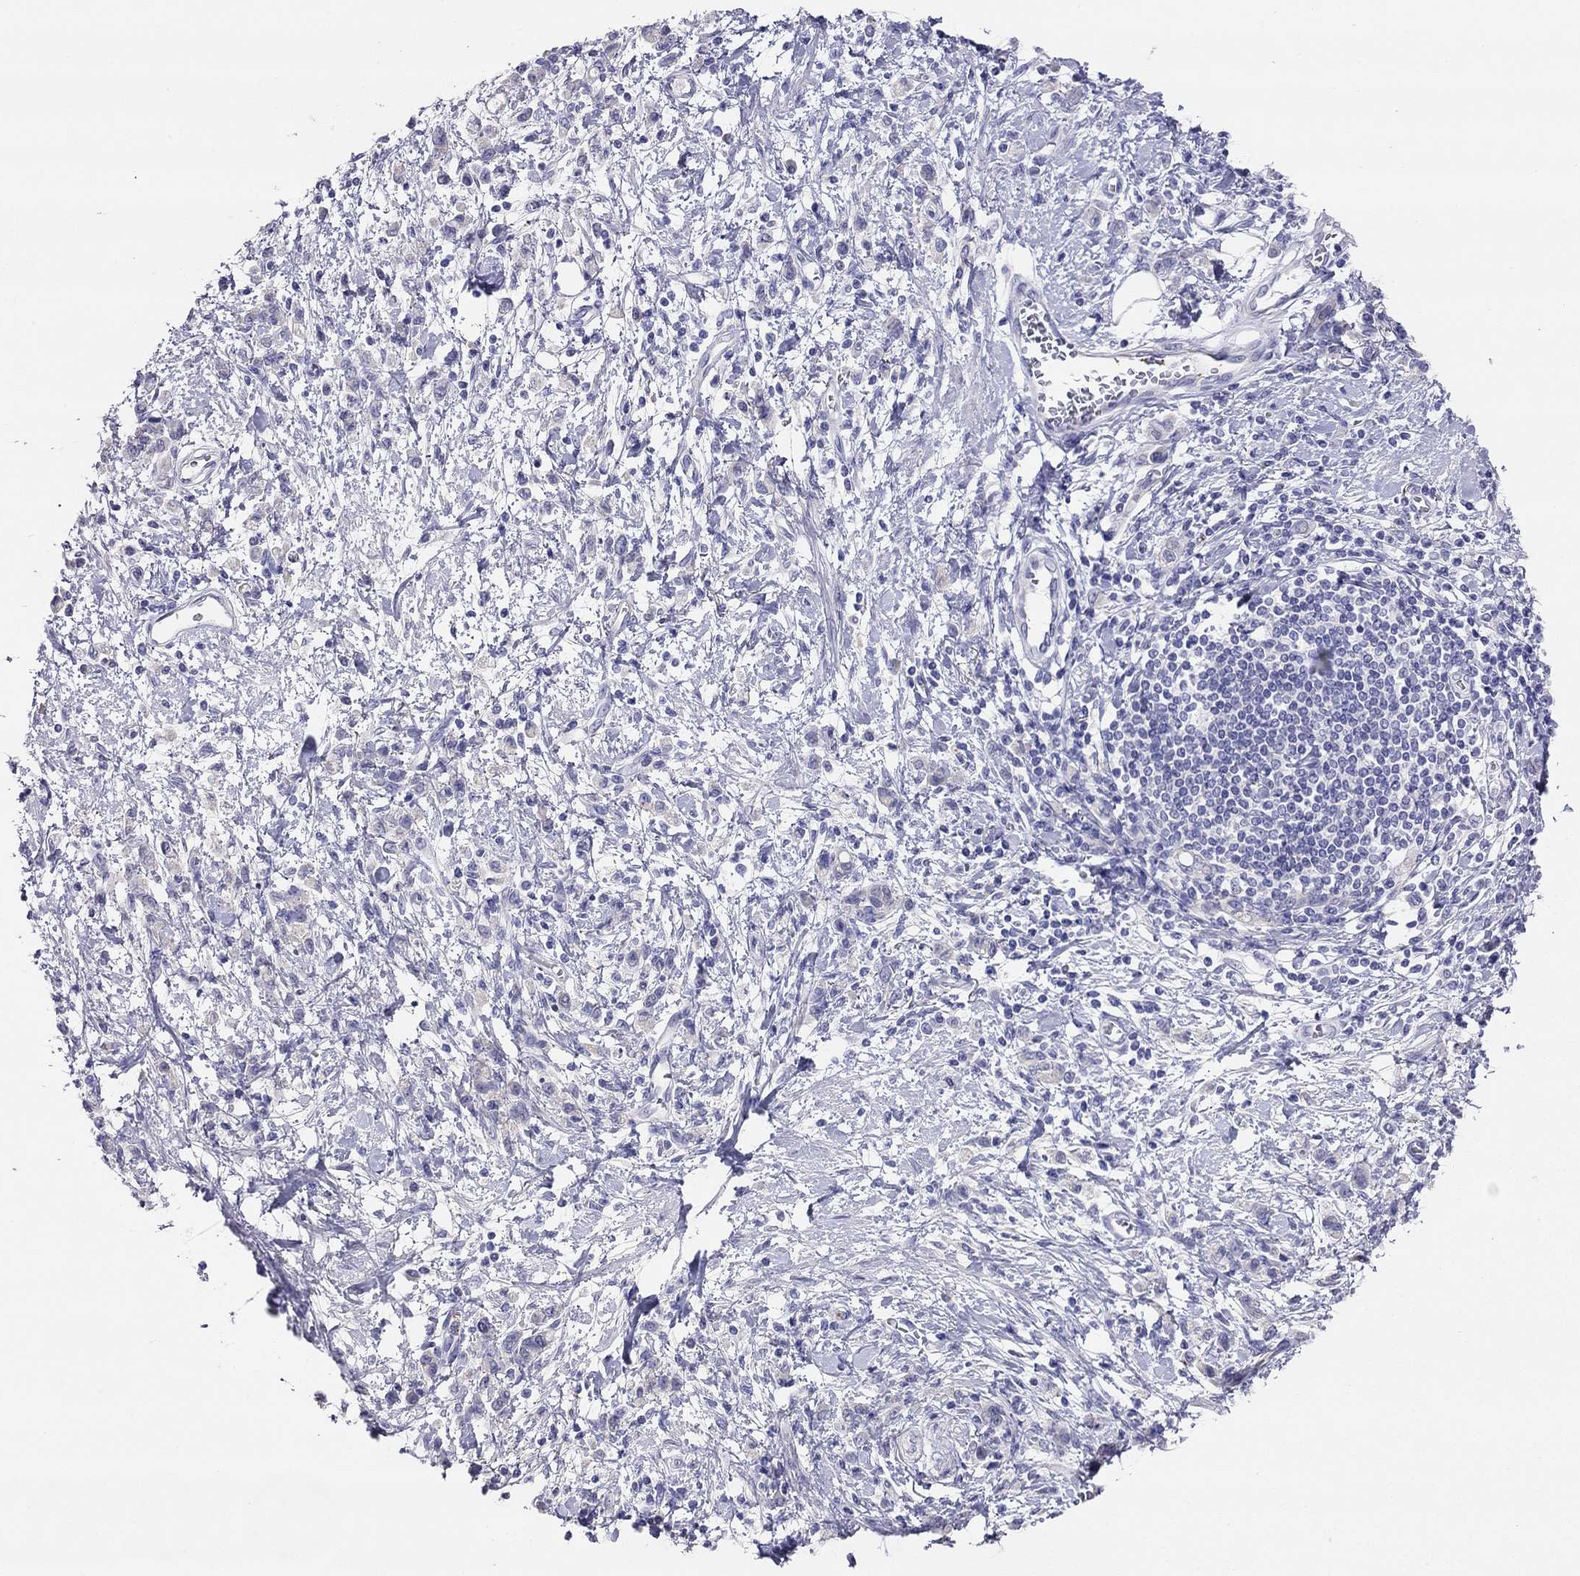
{"staining": {"intensity": "negative", "quantity": "none", "location": "none"}, "tissue": "stomach cancer", "cell_type": "Tumor cells", "image_type": "cancer", "snomed": [{"axis": "morphology", "description": "Adenocarcinoma, NOS"}, {"axis": "topography", "description": "Stomach"}], "caption": "Image shows no significant protein staining in tumor cells of stomach adenocarcinoma.", "gene": "MGAT4C", "patient": {"sex": "male", "age": 77}}